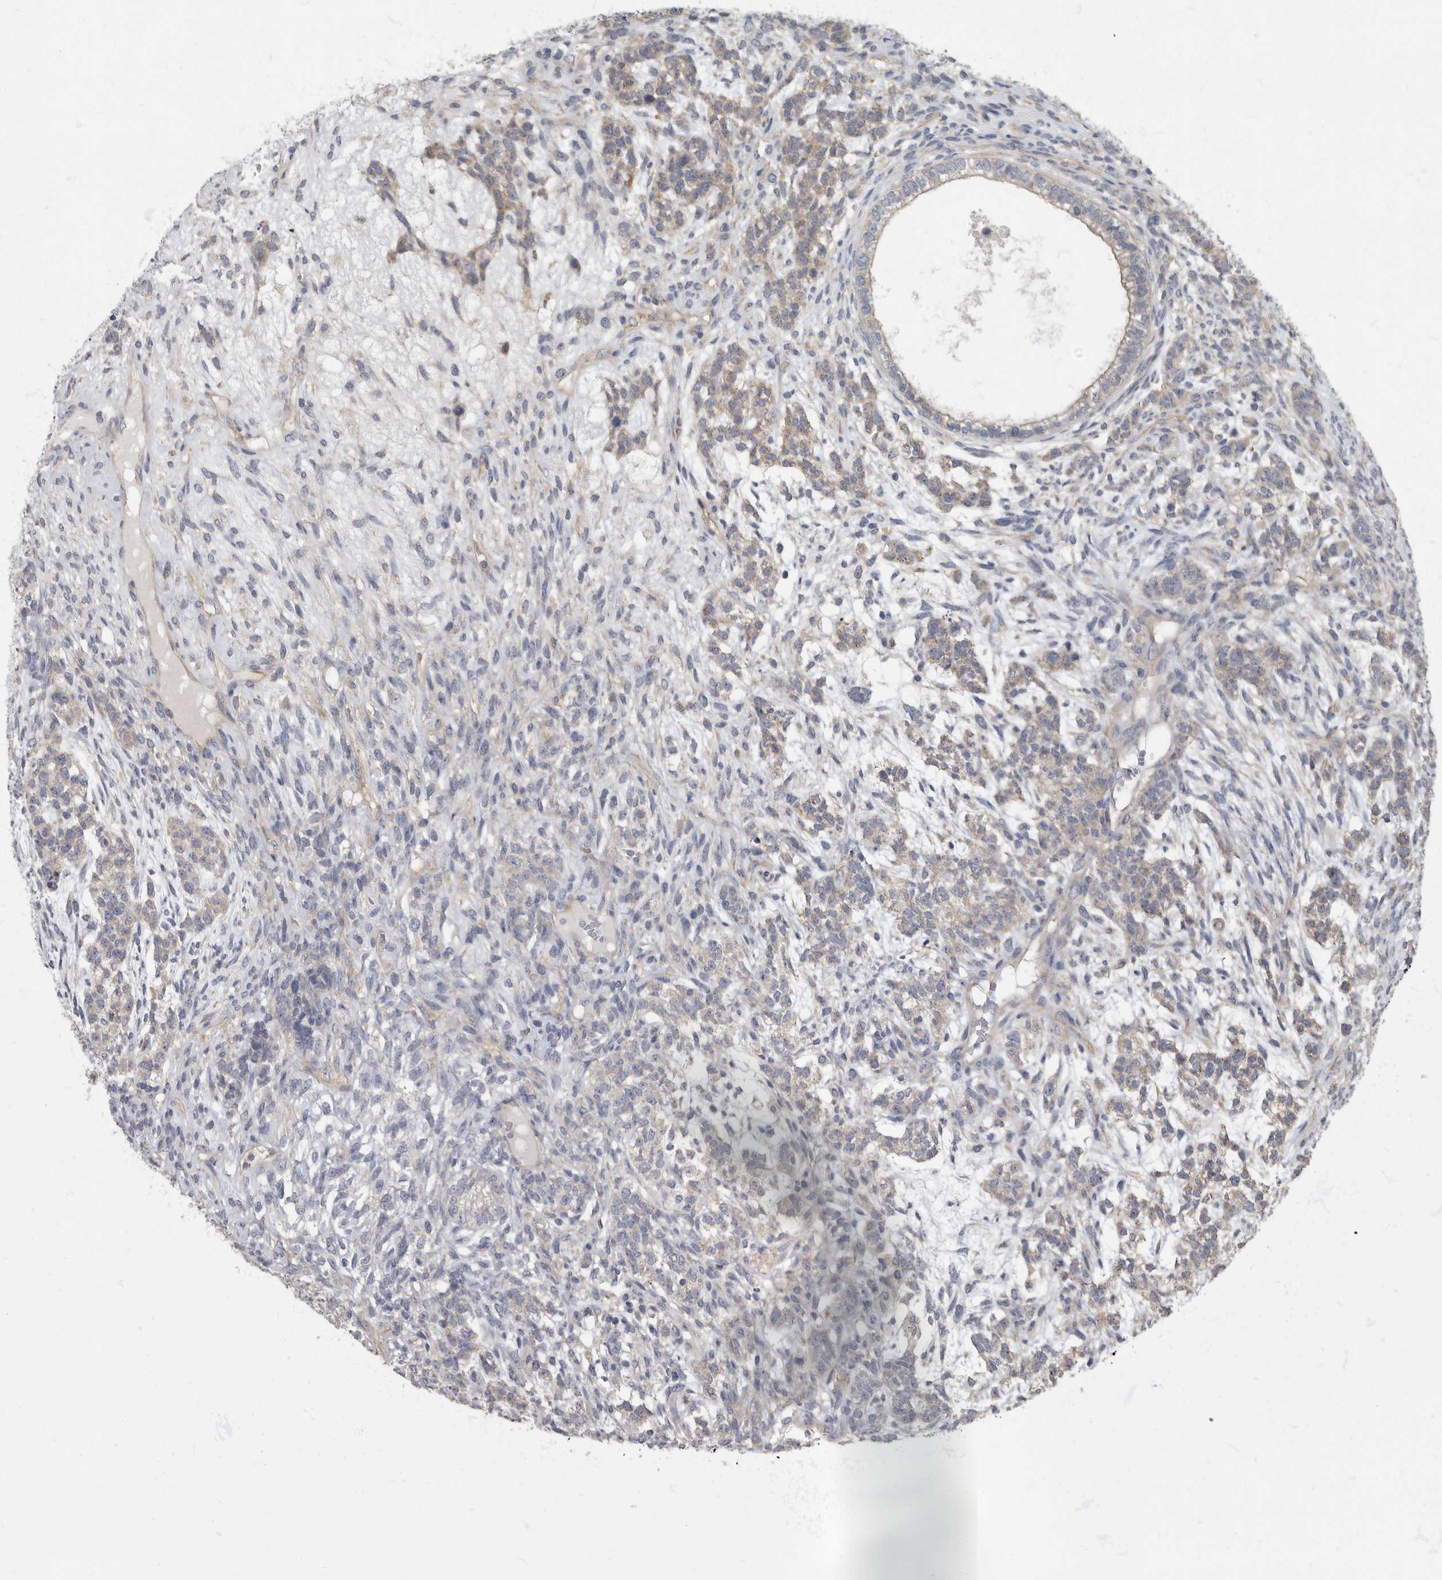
{"staining": {"intensity": "negative", "quantity": "none", "location": "none"}, "tissue": "testis cancer", "cell_type": "Tumor cells", "image_type": "cancer", "snomed": [{"axis": "morphology", "description": "Seminoma, NOS"}, {"axis": "morphology", "description": "Carcinoma, Embryonal, NOS"}, {"axis": "topography", "description": "Testis"}], "caption": "Histopathology image shows no significant protein positivity in tumor cells of testis seminoma.", "gene": "PDK1", "patient": {"sex": "male", "age": 28}}